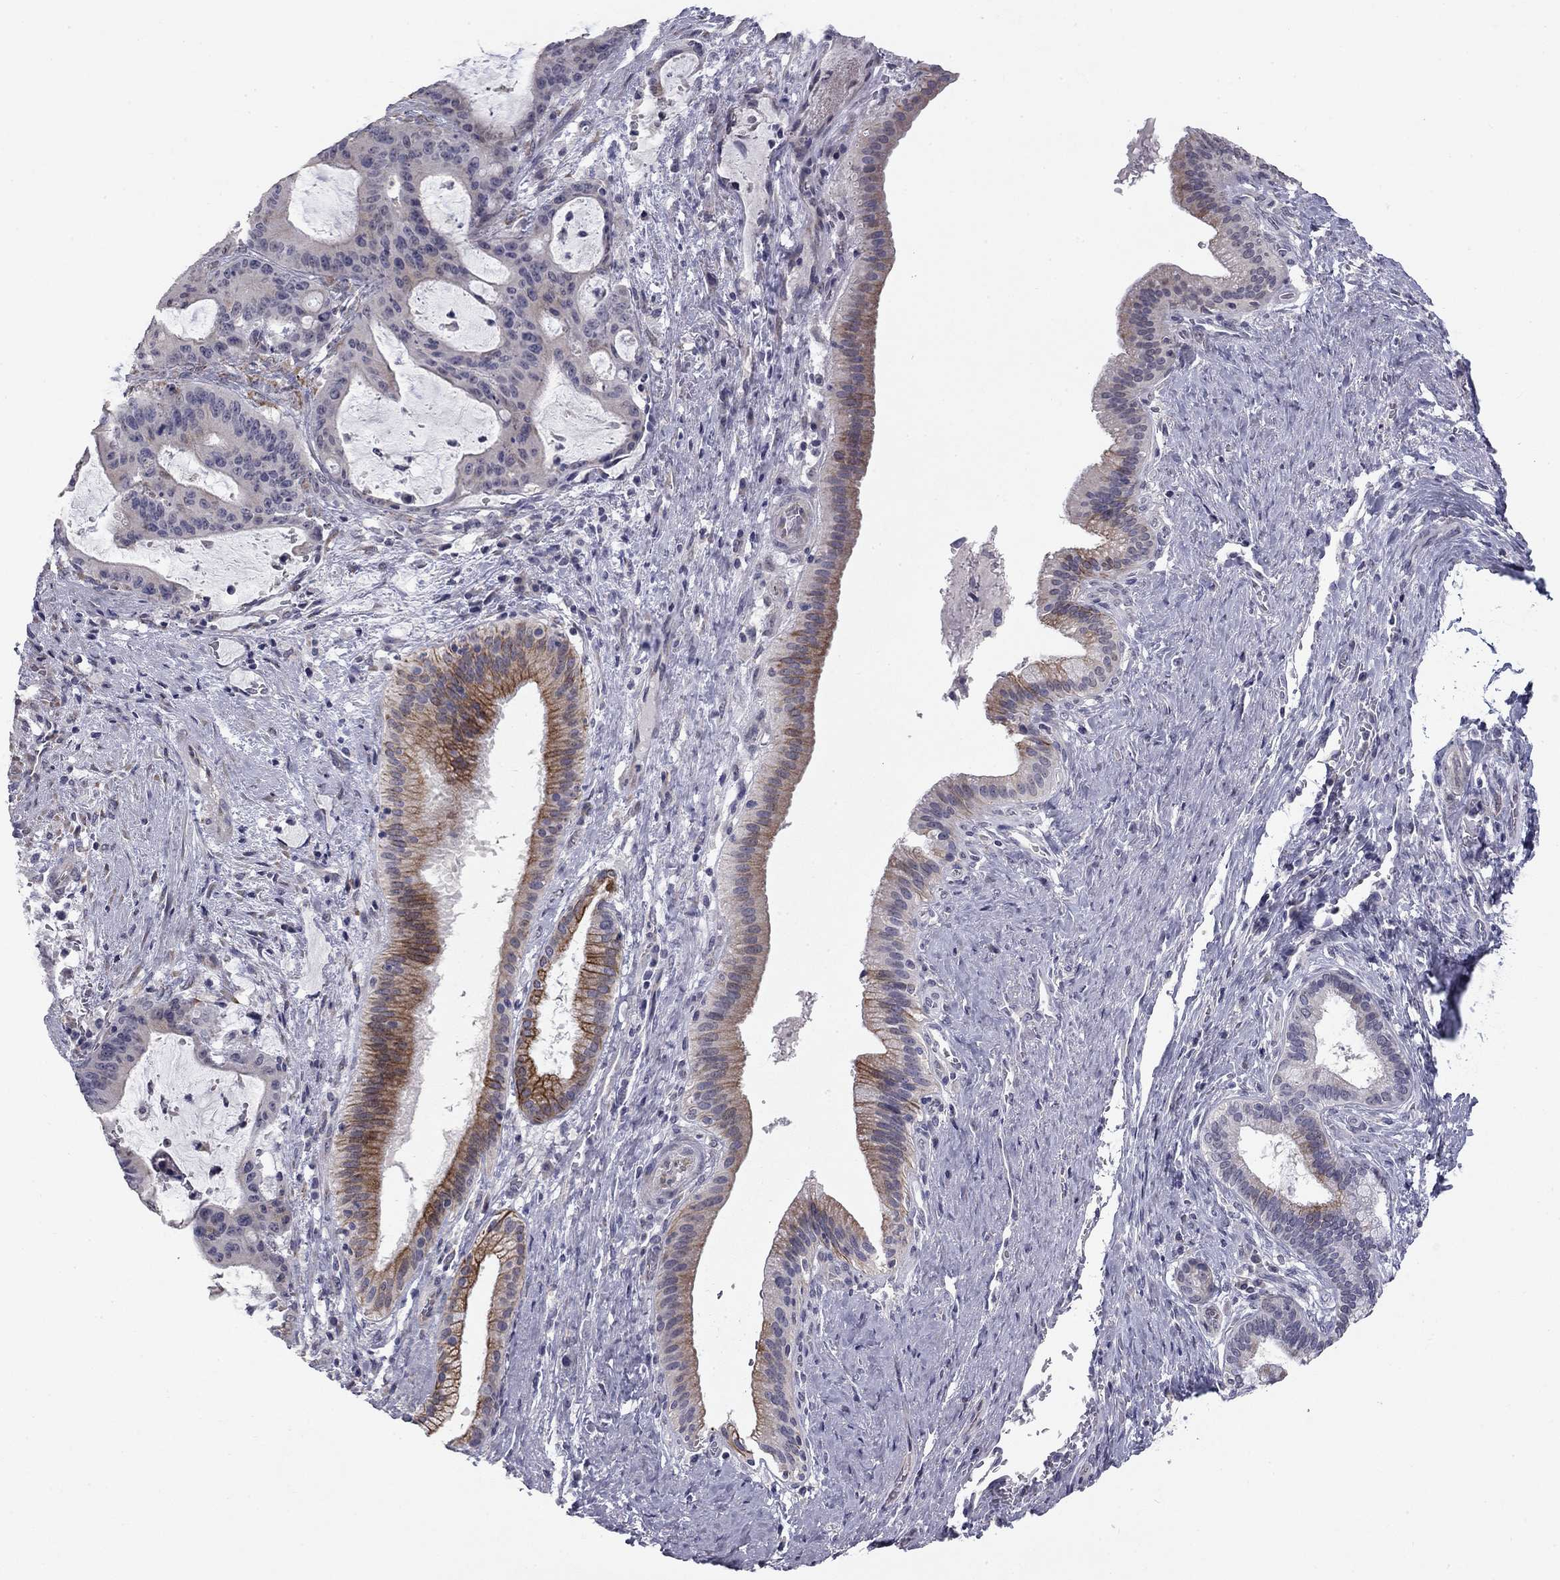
{"staining": {"intensity": "strong", "quantity": "25%-75%", "location": "cytoplasmic/membranous"}, "tissue": "liver cancer", "cell_type": "Tumor cells", "image_type": "cancer", "snomed": [{"axis": "morphology", "description": "Cholangiocarcinoma"}, {"axis": "topography", "description": "Liver"}], "caption": "Immunohistochemistry (IHC) image of neoplastic tissue: human liver cancer (cholangiocarcinoma) stained using IHC shows high levels of strong protein expression localized specifically in the cytoplasmic/membranous of tumor cells, appearing as a cytoplasmic/membranous brown color.", "gene": "PRRT2", "patient": {"sex": "female", "age": 73}}